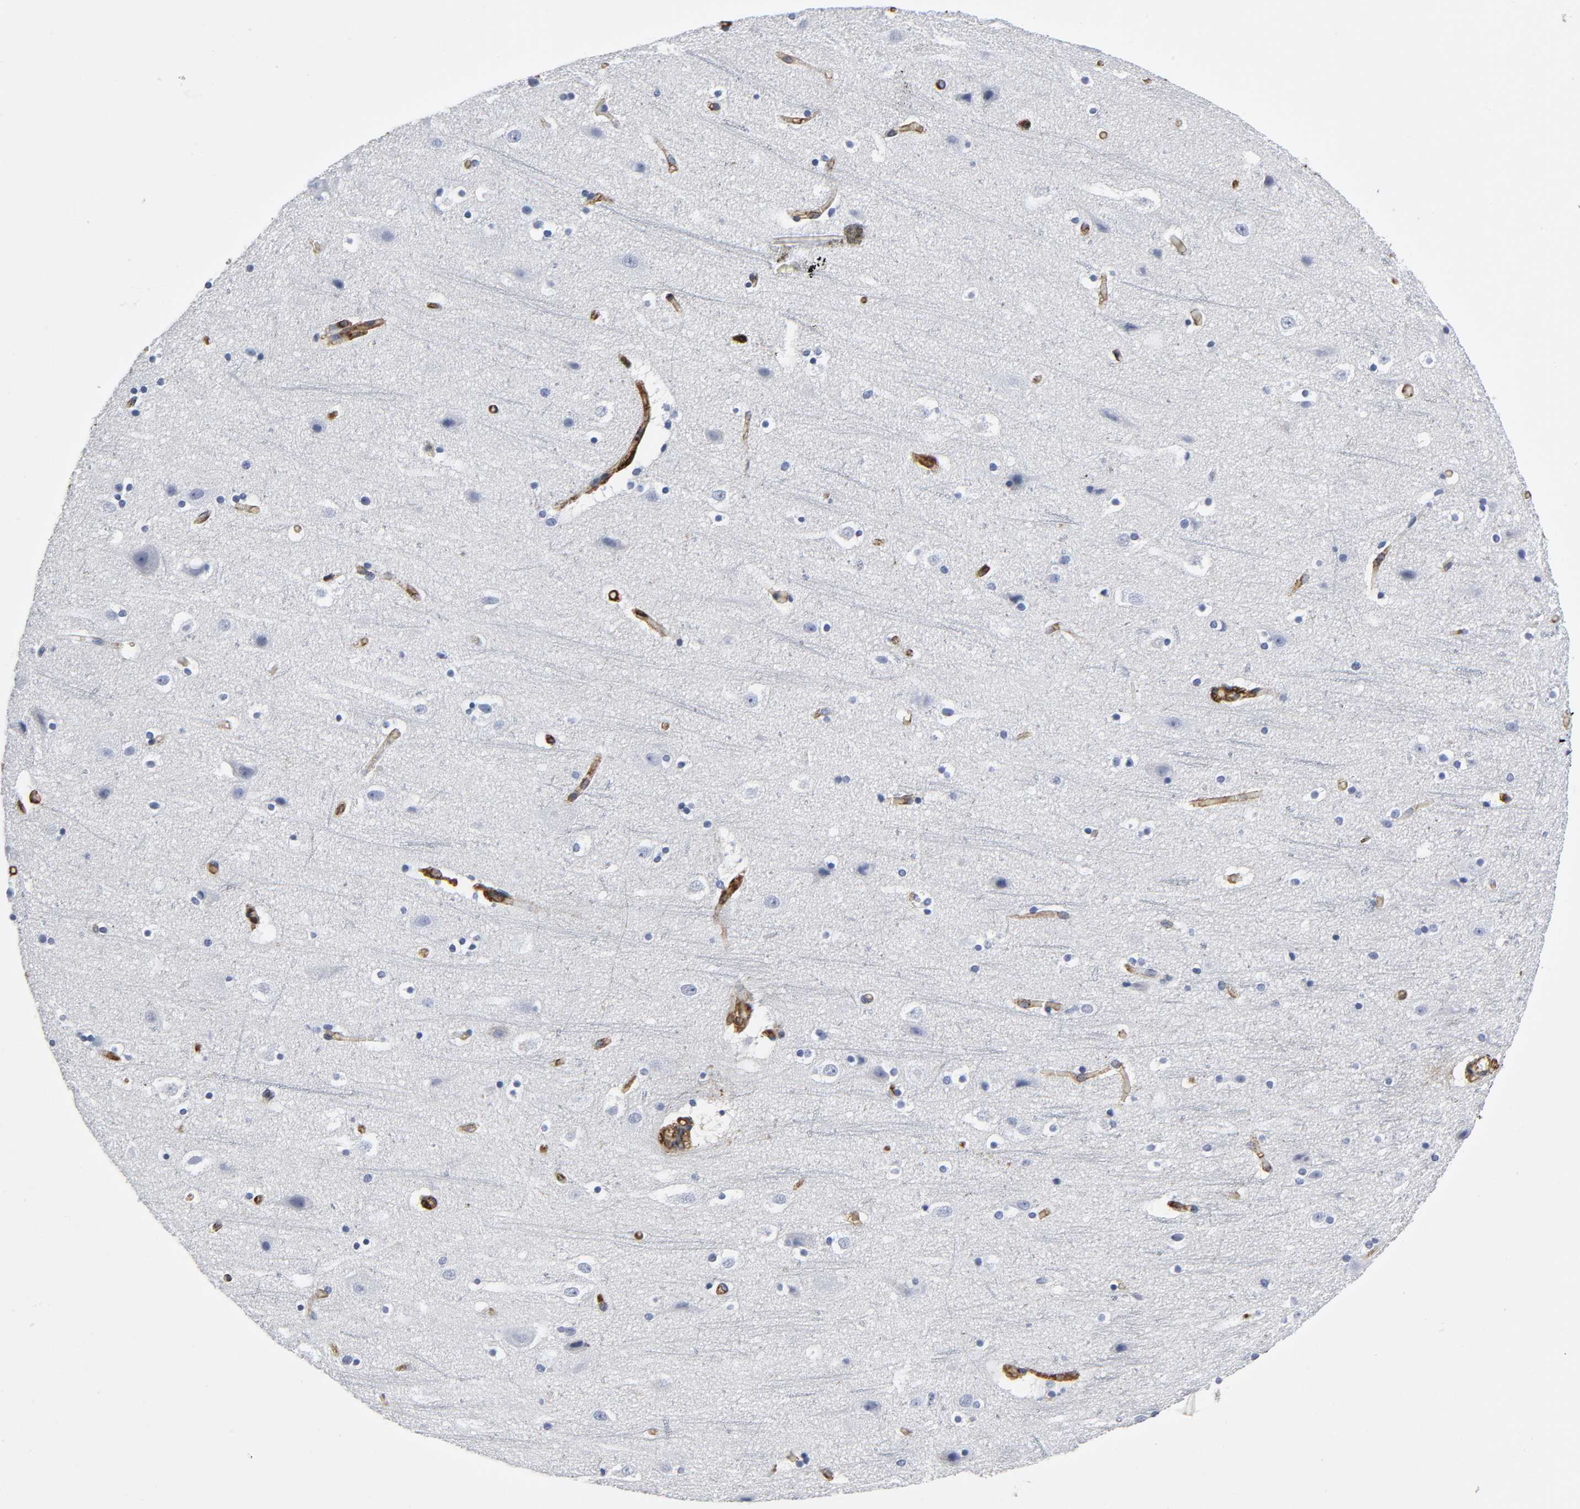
{"staining": {"intensity": "moderate", "quantity": ">75%", "location": "cytoplasmic/membranous"}, "tissue": "cerebral cortex", "cell_type": "Endothelial cells", "image_type": "normal", "snomed": [{"axis": "morphology", "description": "Normal tissue, NOS"}, {"axis": "topography", "description": "Cerebral cortex"}], "caption": "Brown immunohistochemical staining in normal cerebral cortex displays moderate cytoplasmic/membranous positivity in about >75% of endothelial cells.", "gene": "ANXA2", "patient": {"sex": "male", "age": 45}}